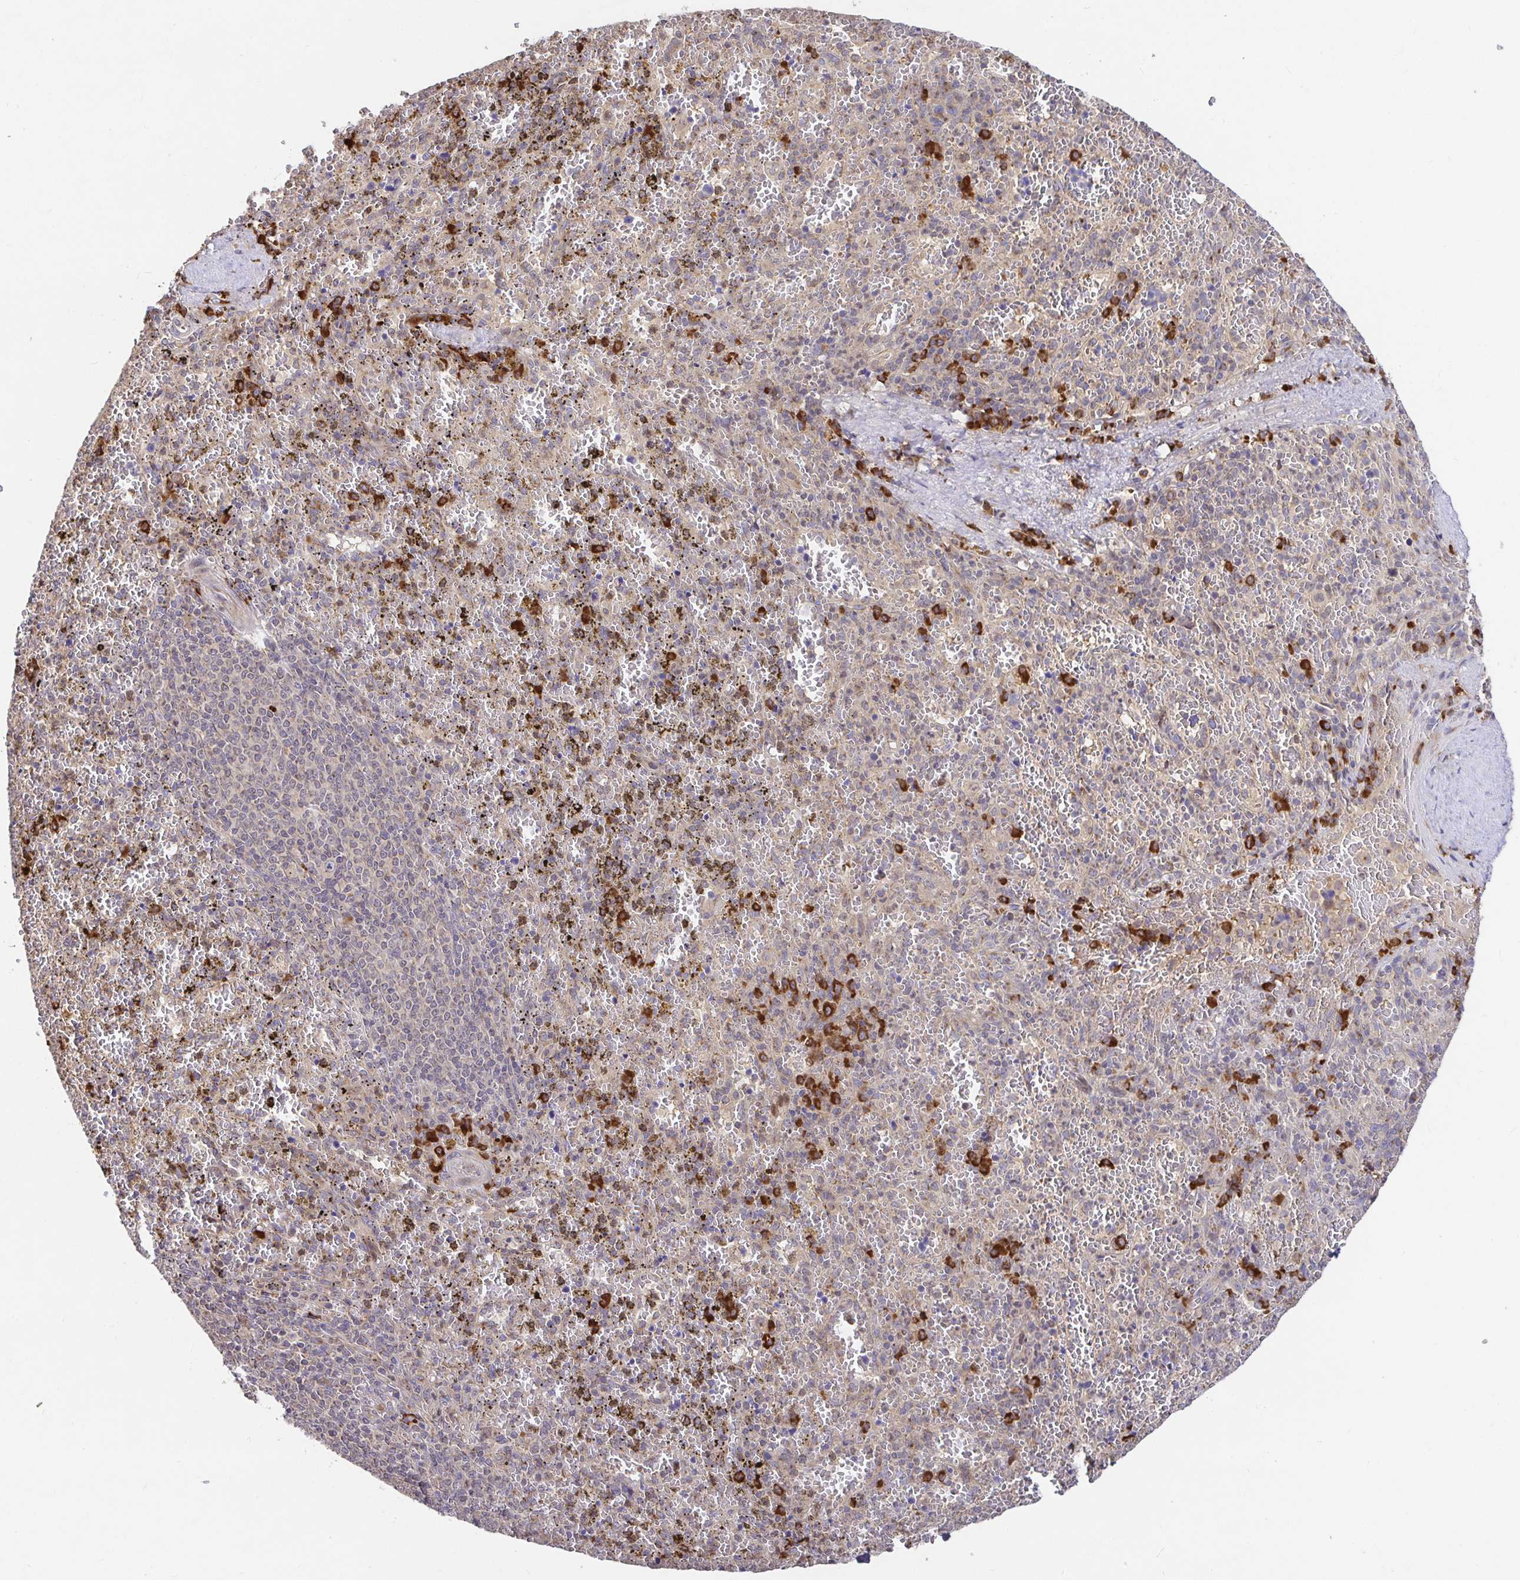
{"staining": {"intensity": "negative", "quantity": "none", "location": "none"}, "tissue": "spleen", "cell_type": "Cells in red pulp", "image_type": "normal", "snomed": [{"axis": "morphology", "description": "Normal tissue, NOS"}, {"axis": "topography", "description": "Spleen"}], "caption": "An immunohistochemistry (IHC) histopathology image of unremarkable spleen is shown. There is no staining in cells in red pulp of spleen.", "gene": "ELP1", "patient": {"sex": "female", "age": 50}}